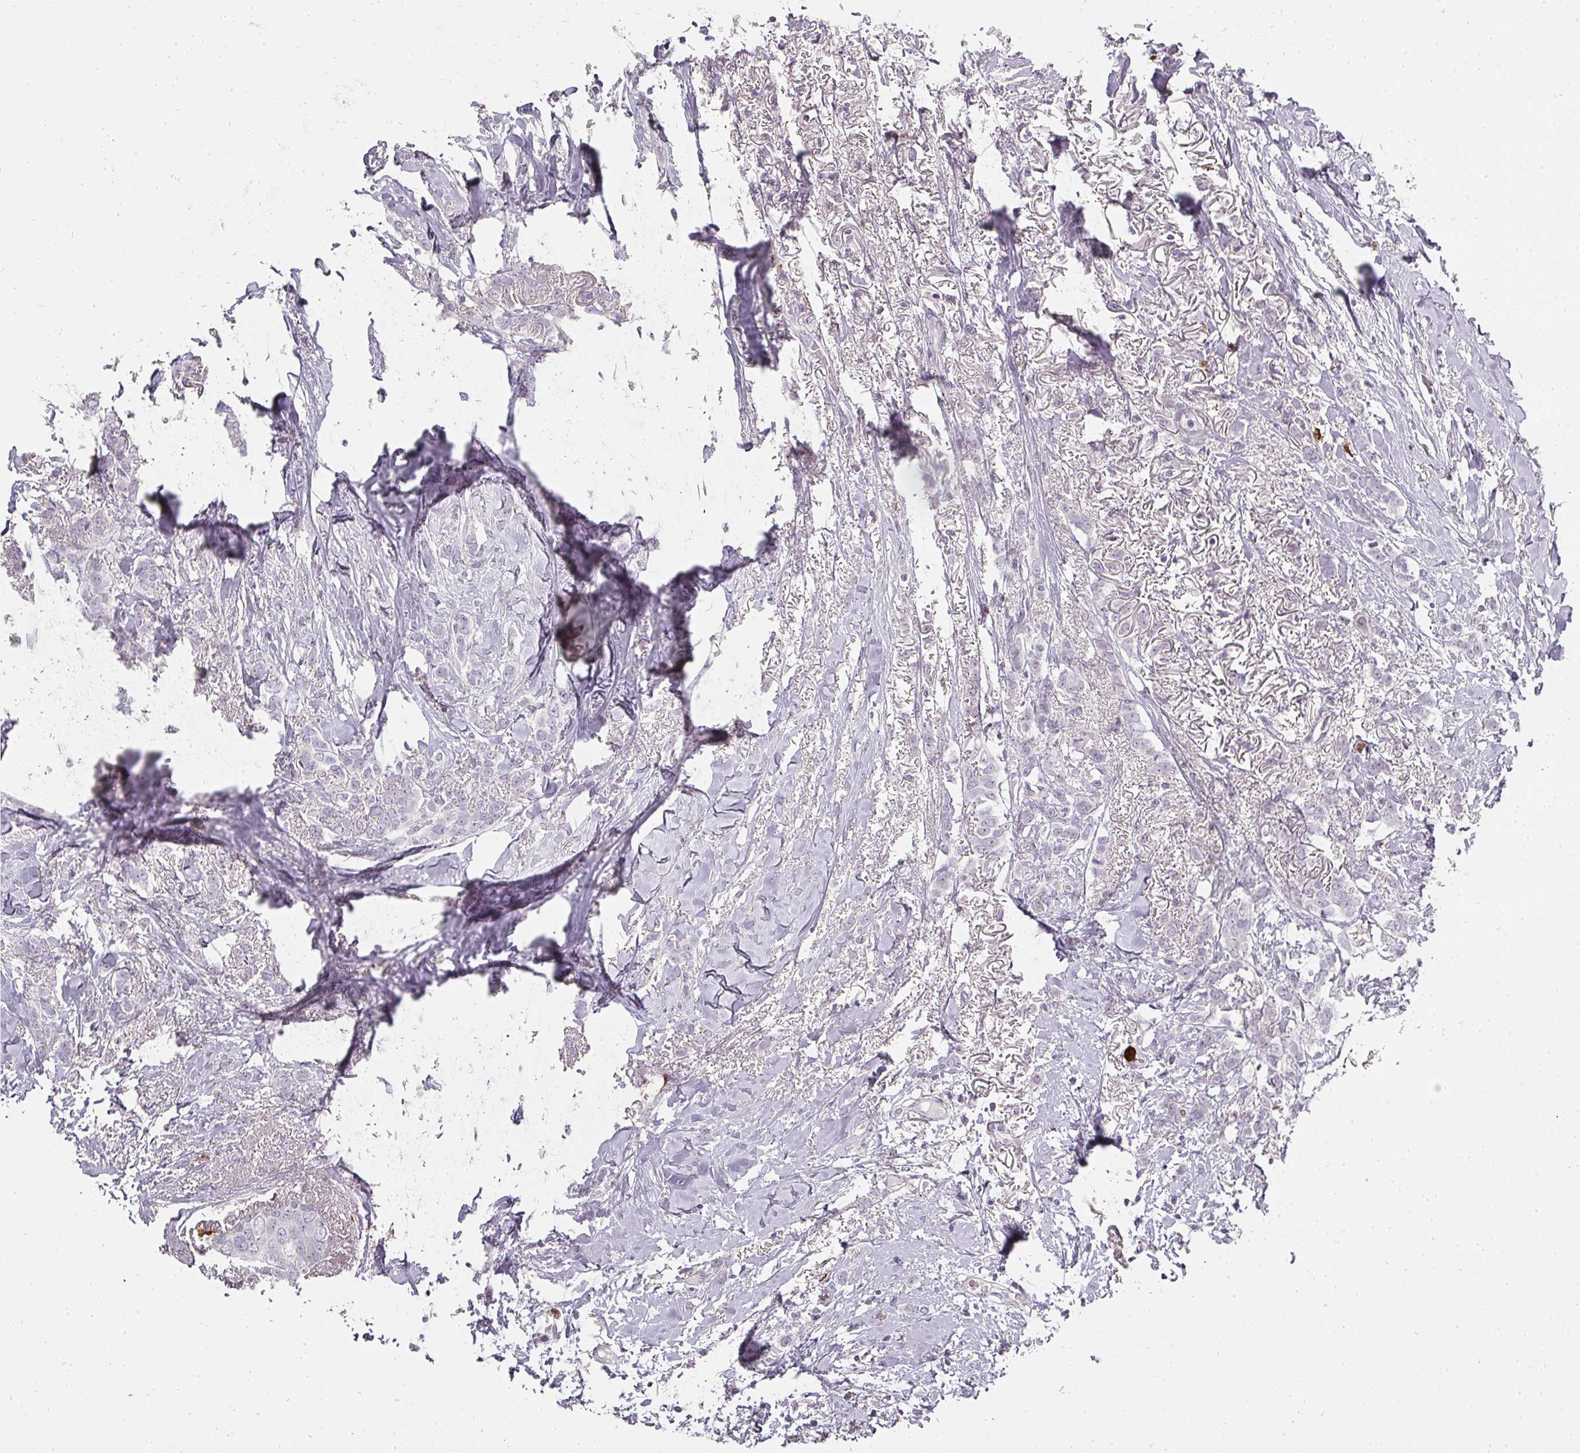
{"staining": {"intensity": "negative", "quantity": "none", "location": "none"}, "tissue": "breast cancer", "cell_type": "Tumor cells", "image_type": "cancer", "snomed": [{"axis": "morphology", "description": "Duct carcinoma"}, {"axis": "topography", "description": "Breast"}], "caption": "The histopathology image demonstrates no staining of tumor cells in breast cancer (intraductal carcinoma). (DAB IHC, high magnification).", "gene": "BIK", "patient": {"sex": "female", "age": 72}}